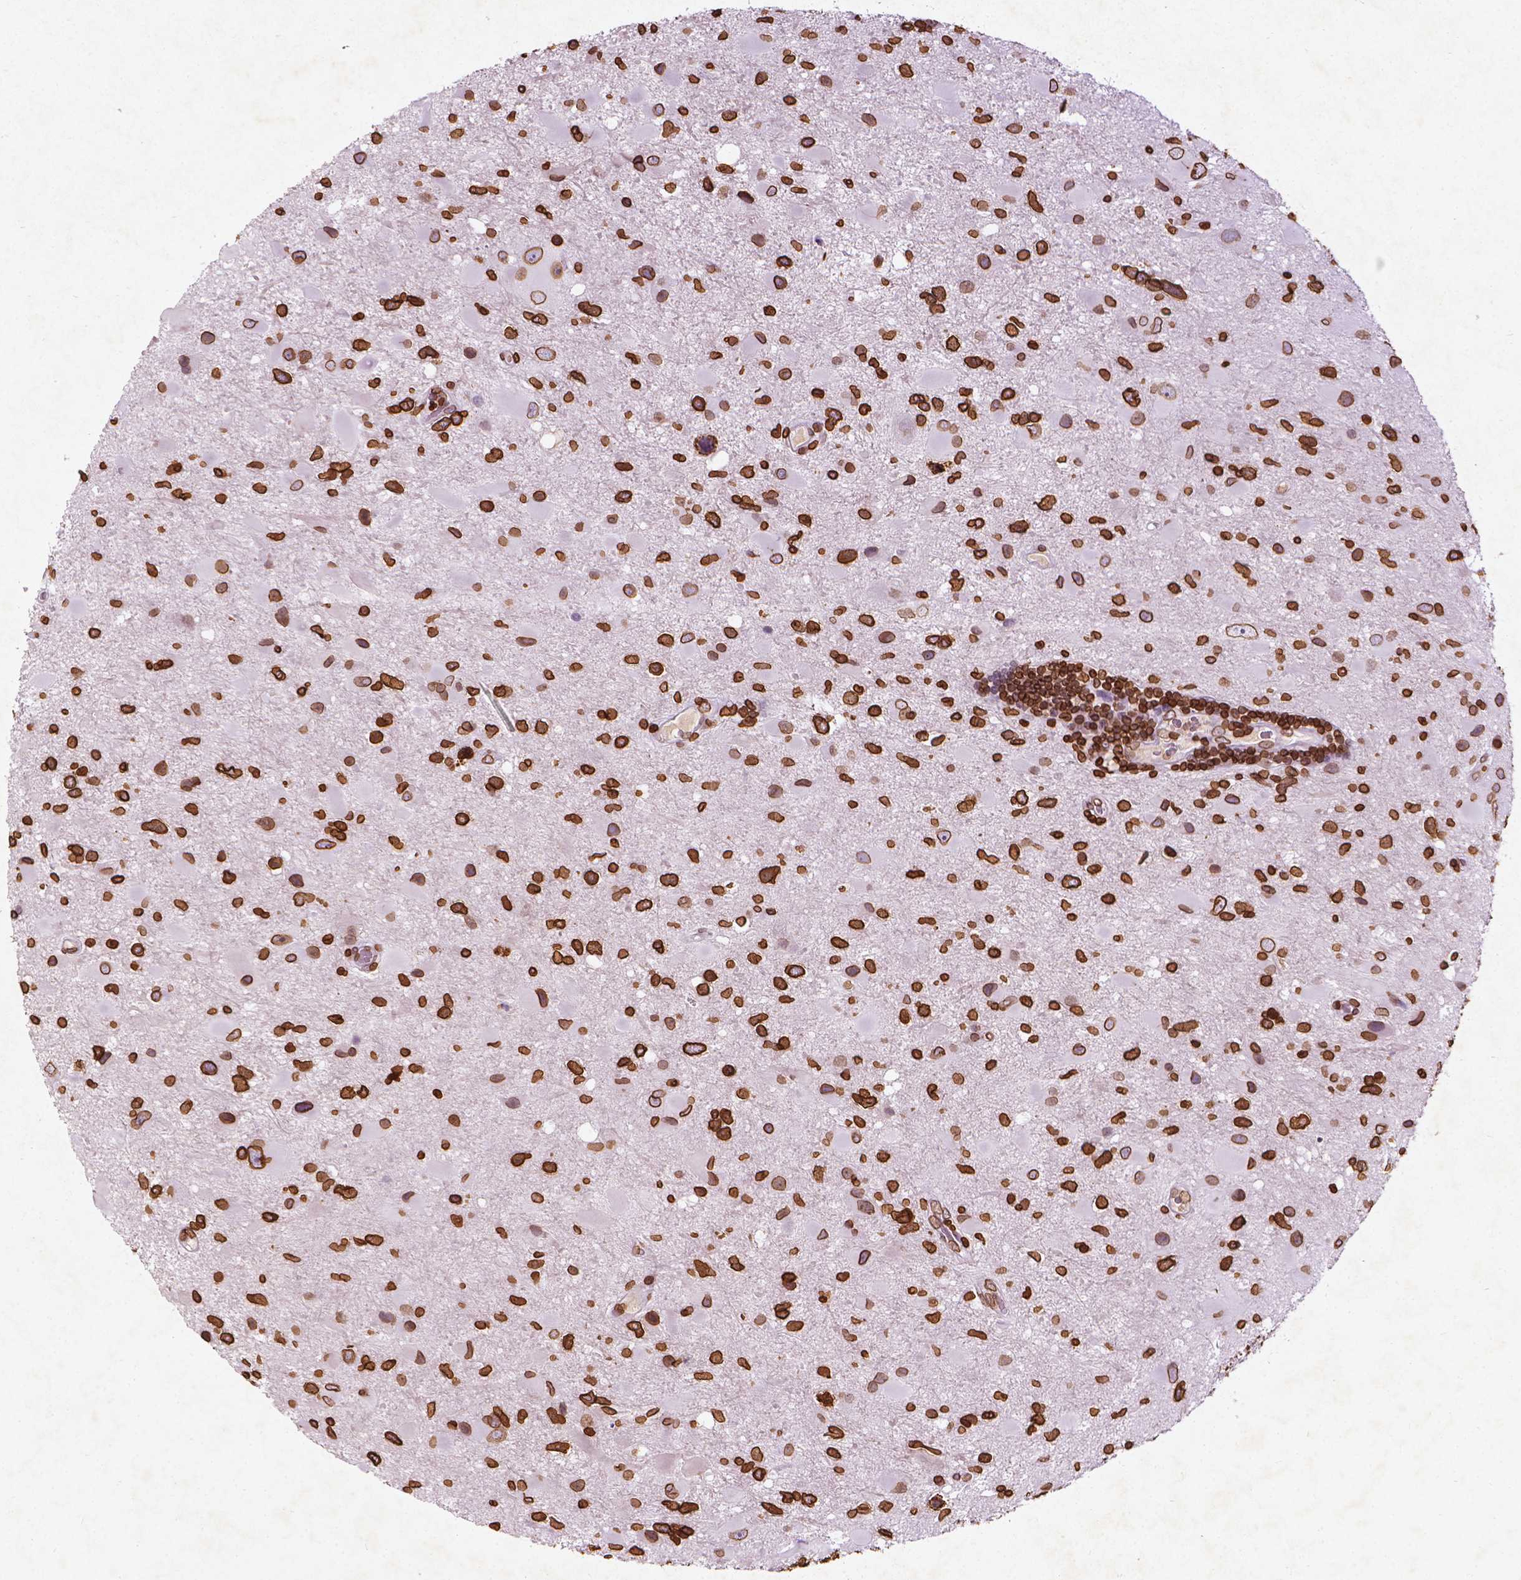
{"staining": {"intensity": "strong", "quantity": ">75%", "location": "cytoplasmic/membranous,nuclear"}, "tissue": "glioma", "cell_type": "Tumor cells", "image_type": "cancer", "snomed": [{"axis": "morphology", "description": "Glioma, malignant, Low grade"}, {"axis": "topography", "description": "Brain"}], "caption": "A high-resolution photomicrograph shows IHC staining of glioma, which demonstrates strong cytoplasmic/membranous and nuclear positivity in approximately >75% of tumor cells.", "gene": "LMNB1", "patient": {"sex": "female", "age": 32}}